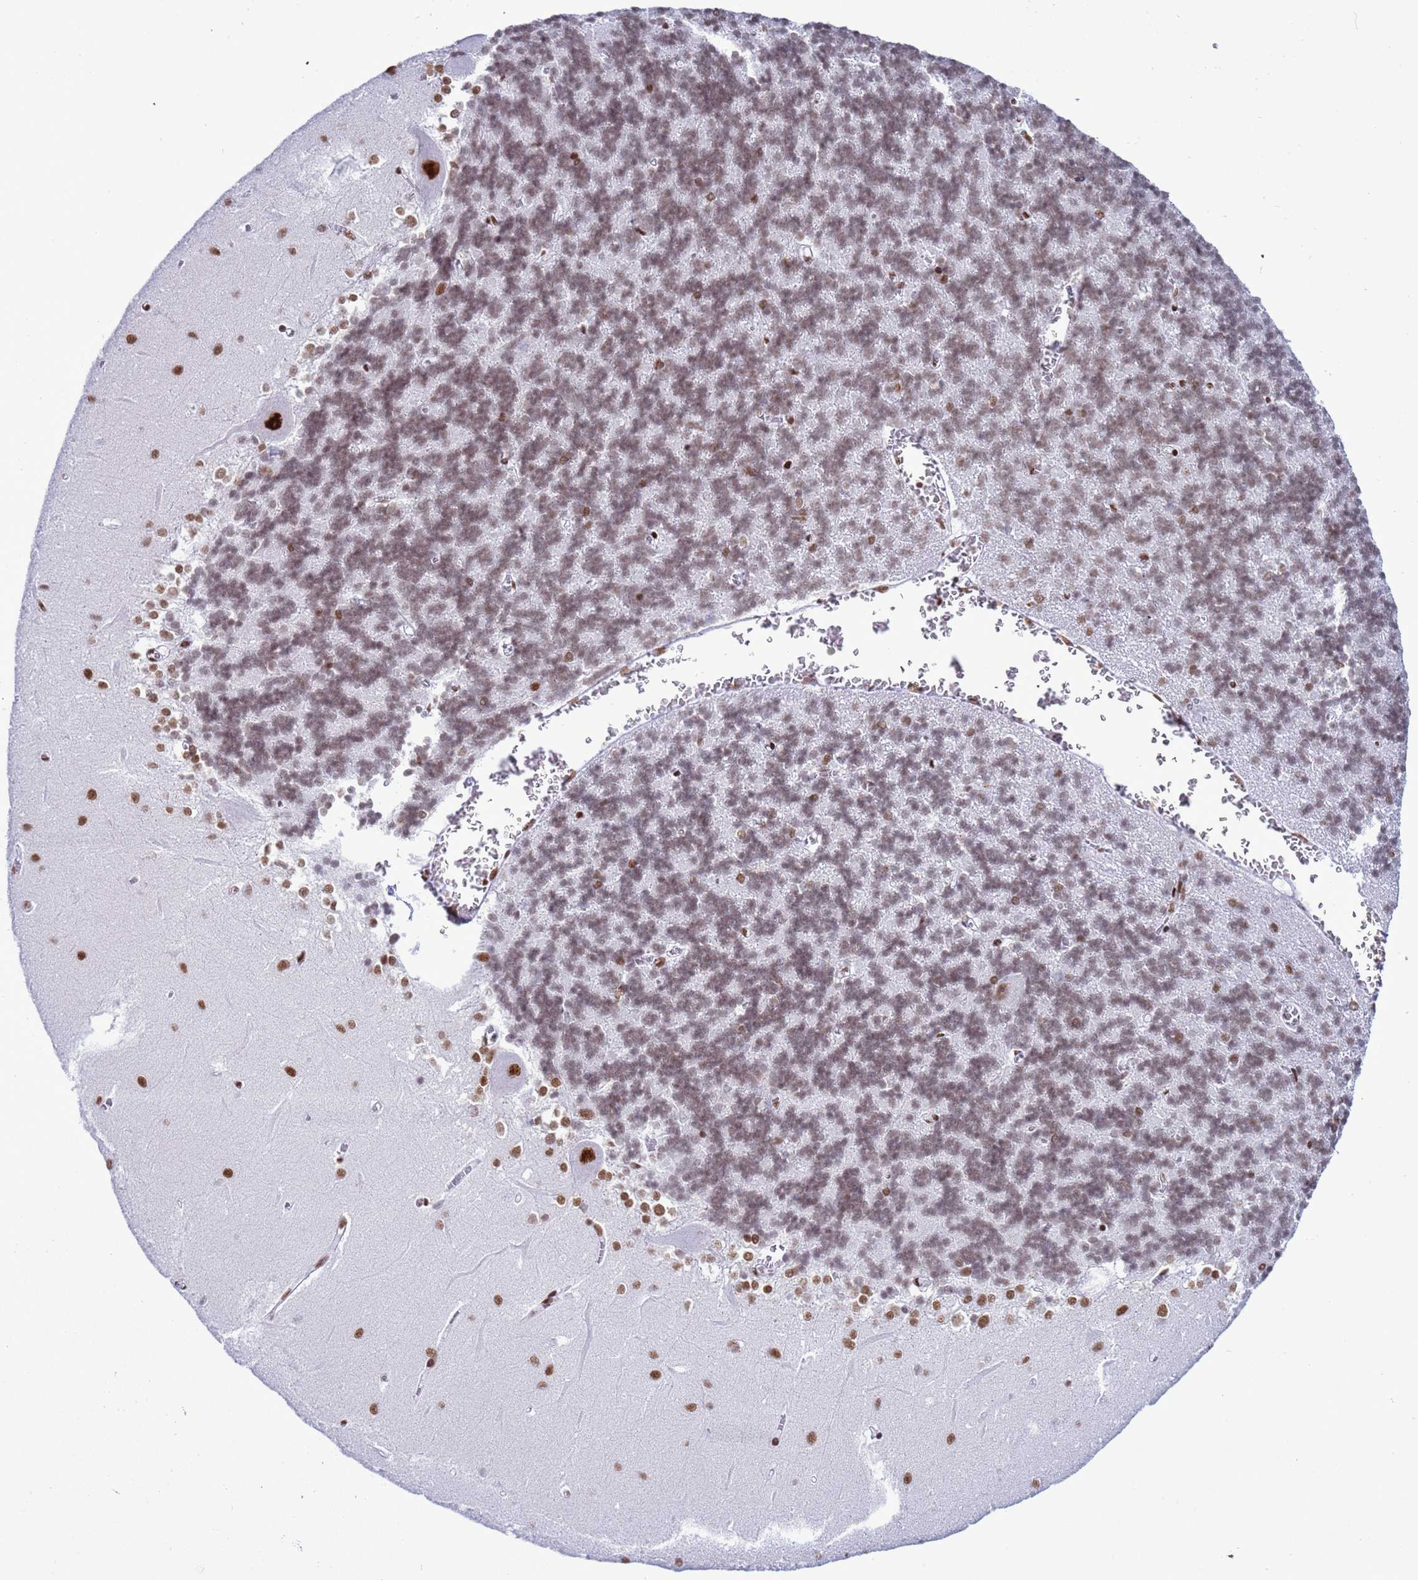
{"staining": {"intensity": "weak", "quantity": "25%-75%", "location": "nuclear"}, "tissue": "cerebellum", "cell_type": "Cells in granular layer", "image_type": "normal", "snomed": [{"axis": "morphology", "description": "Normal tissue, NOS"}, {"axis": "topography", "description": "Cerebellum"}], "caption": "Immunohistochemistry (IHC) staining of benign cerebellum, which shows low levels of weak nuclear positivity in about 25%-75% of cells in granular layer indicating weak nuclear protein expression. The staining was performed using DAB (brown) for protein detection and nuclei were counterstained in hematoxylin (blue).", "gene": "RALY", "patient": {"sex": "male", "age": 37}}